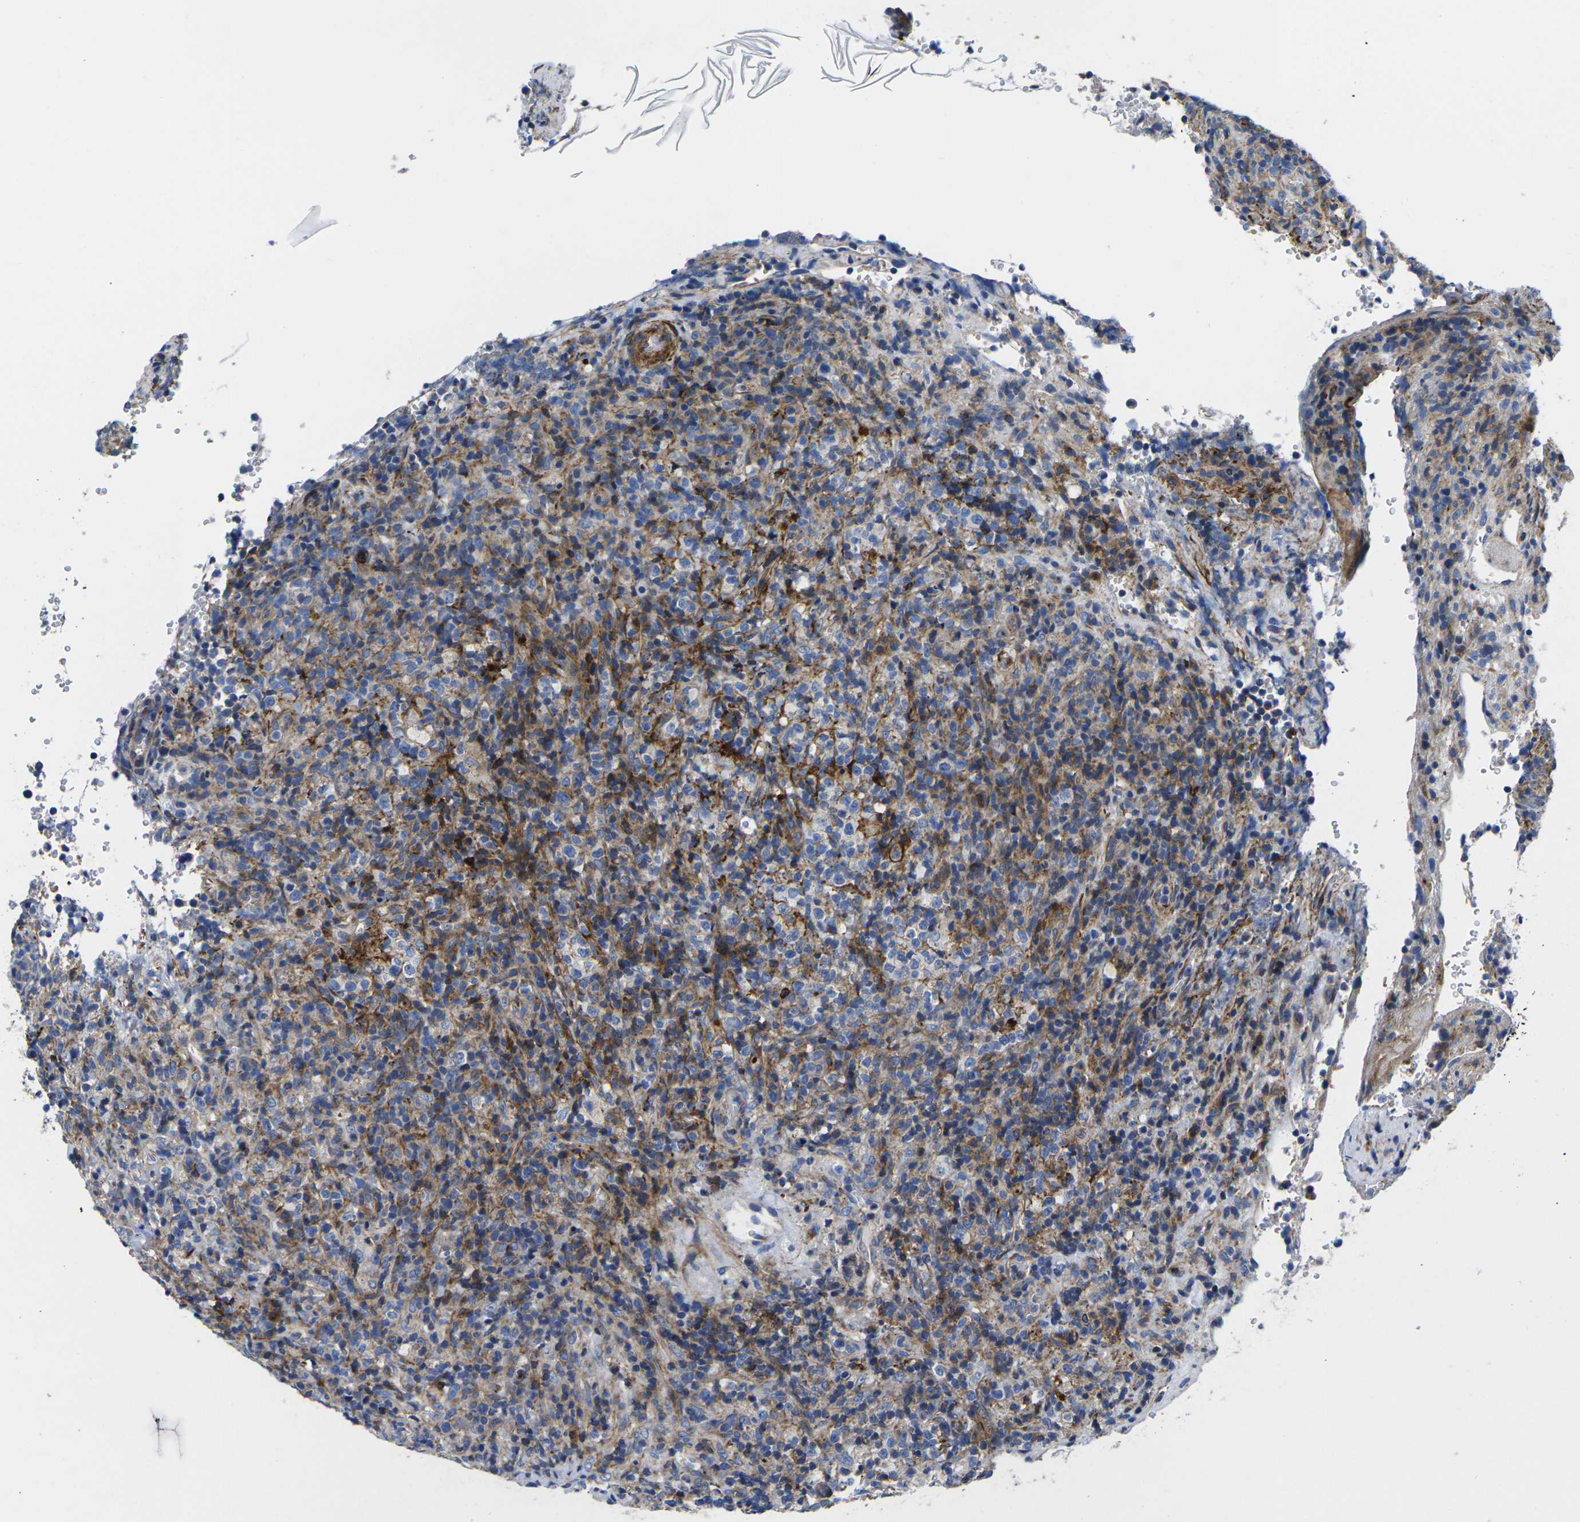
{"staining": {"intensity": "moderate", "quantity": "<25%", "location": "cytoplasmic/membranous"}, "tissue": "lymphoma", "cell_type": "Tumor cells", "image_type": "cancer", "snomed": [{"axis": "morphology", "description": "Malignant lymphoma, non-Hodgkin's type, High grade"}, {"axis": "topography", "description": "Lymph node"}], "caption": "High-grade malignant lymphoma, non-Hodgkin's type tissue displays moderate cytoplasmic/membranous positivity in approximately <25% of tumor cells The protein is stained brown, and the nuclei are stained in blue (DAB (3,3'-diaminobenzidine) IHC with brightfield microscopy, high magnification).", "gene": "GPR4", "patient": {"sex": "female", "age": 76}}